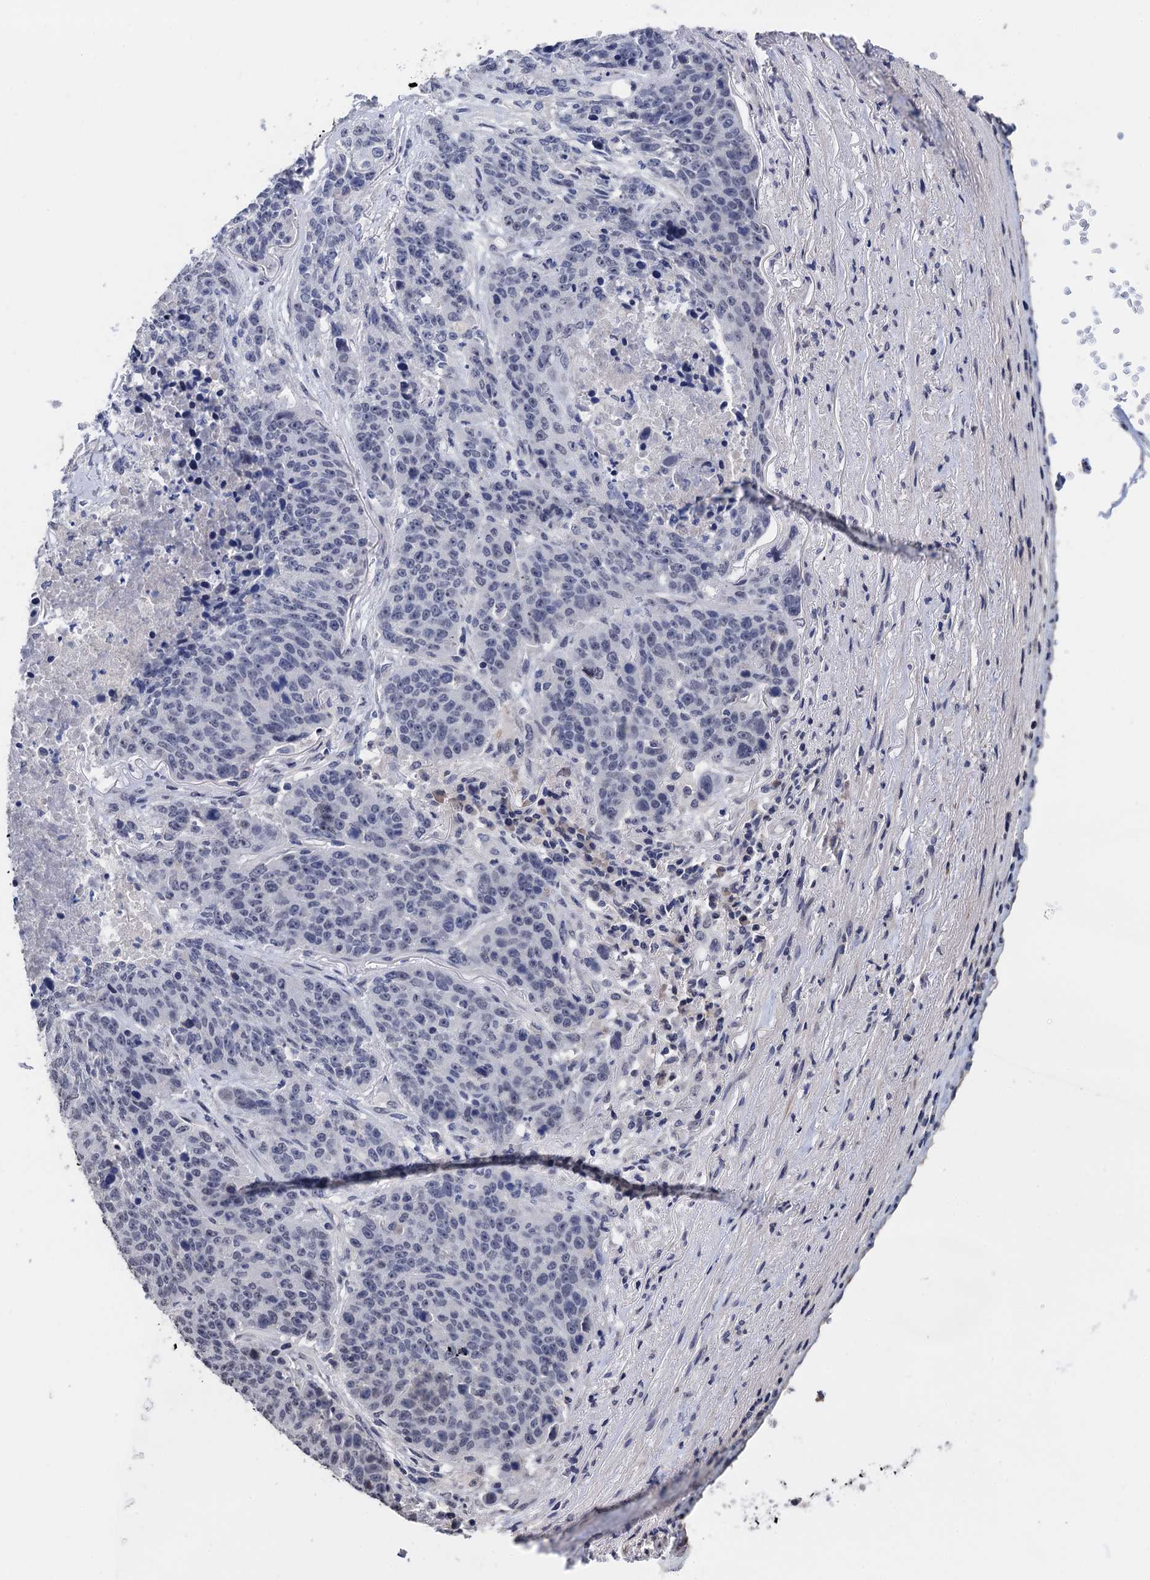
{"staining": {"intensity": "negative", "quantity": "none", "location": "none"}, "tissue": "lung cancer", "cell_type": "Tumor cells", "image_type": "cancer", "snomed": [{"axis": "morphology", "description": "Normal tissue, NOS"}, {"axis": "morphology", "description": "Squamous cell carcinoma, NOS"}, {"axis": "topography", "description": "Lymph node"}, {"axis": "topography", "description": "Lung"}], "caption": "DAB immunohistochemical staining of human lung cancer (squamous cell carcinoma) reveals no significant staining in tumor cells.", "gene": "ART5", "patient": {"sex": "male", "age": 66}}